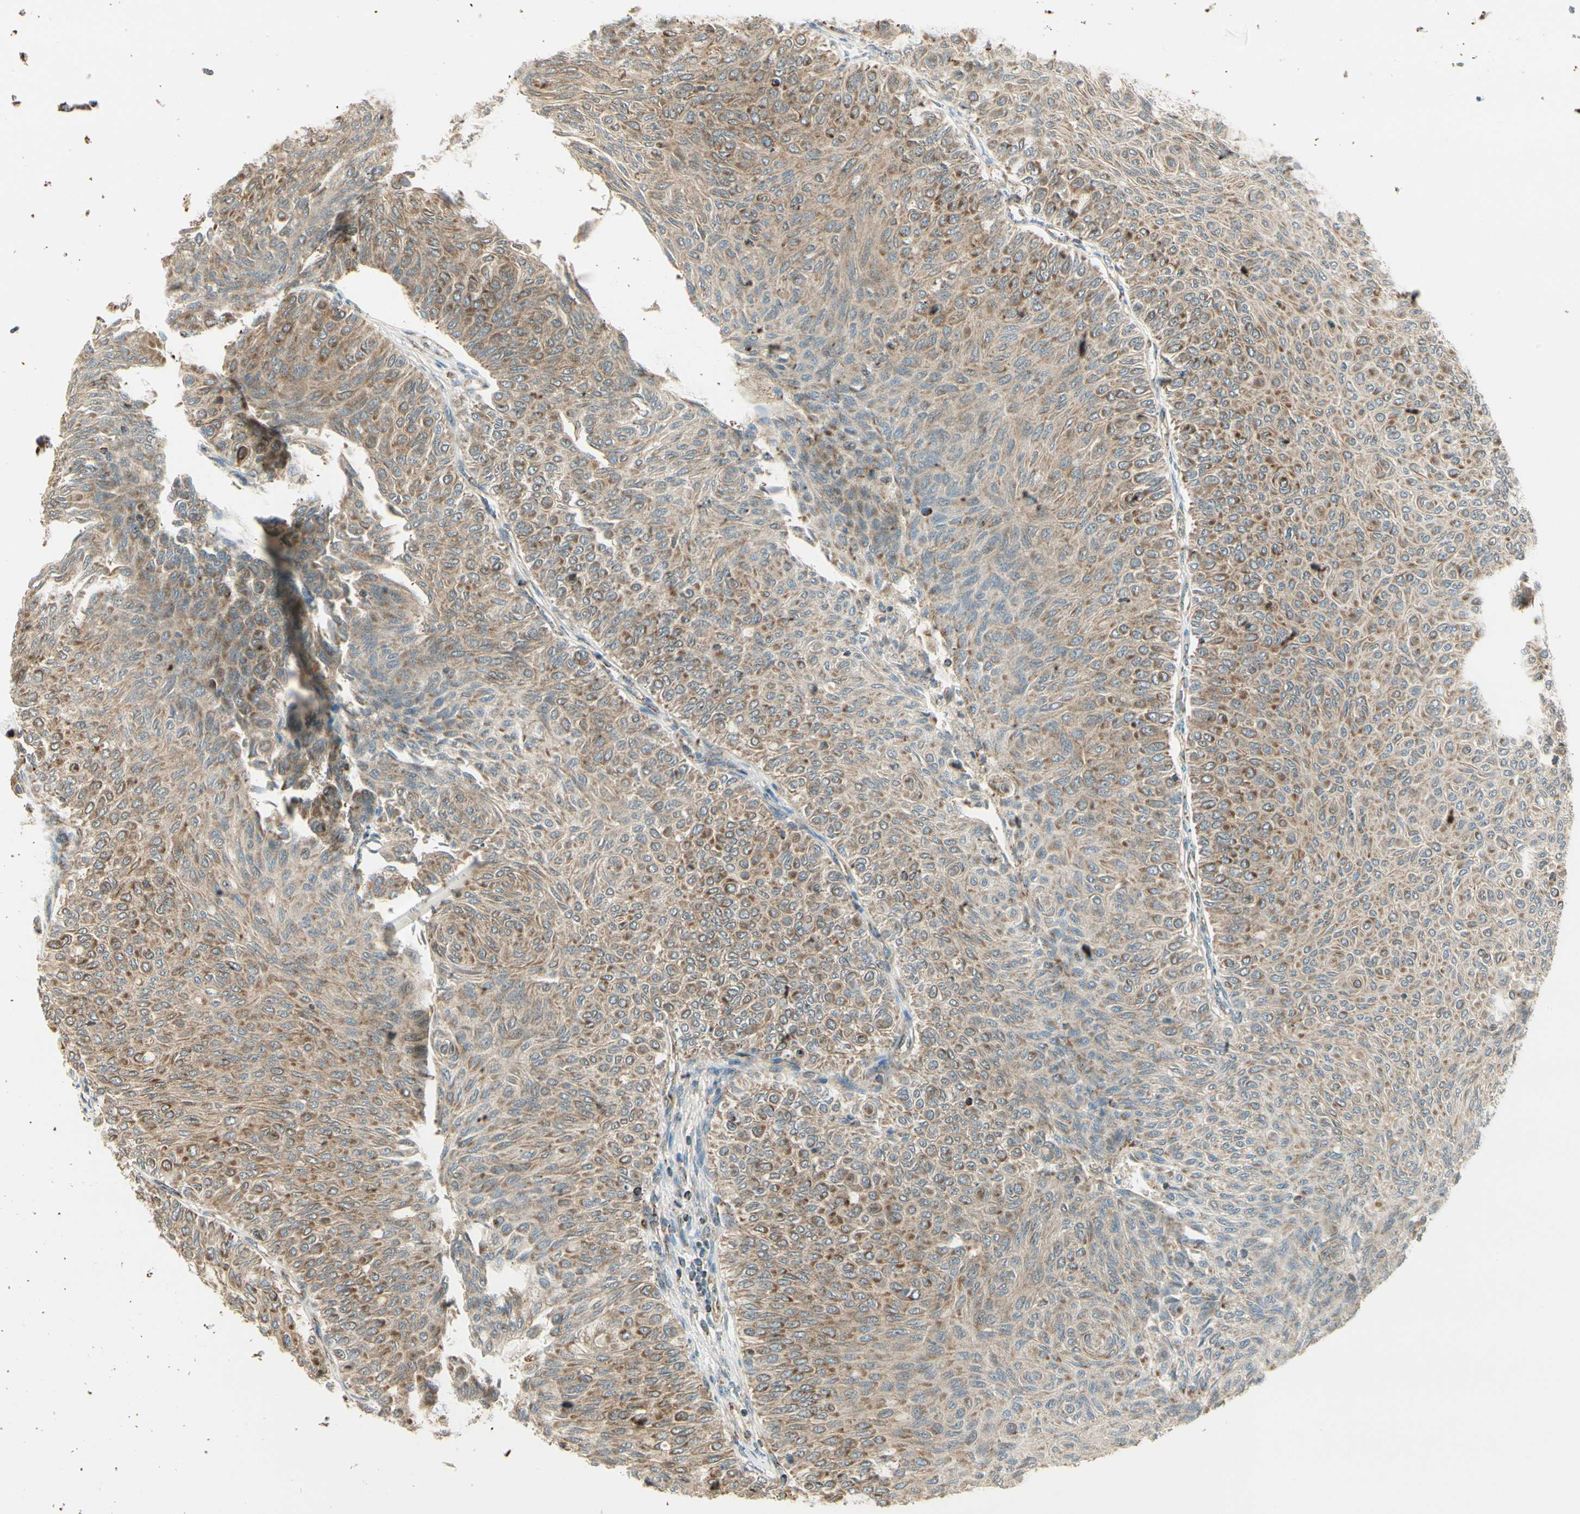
{"staining": {"intensity": "moderate", "quantity": "25%-75%", "location": "cytoplasmic/membranous"}, "tissue": "urothelial cancer", "cell_type": "Tumor cells", "image_type": "cancer", "snomed": [{"axis": "morphology", "description": "Urothelial carcinoma, Low grade"}, {"axis": "topography", "description": "Urinary bladder"}], "caption": "IHC staining of urothelial cancer, which displays medium levels of moderate cytoplasmic/membranous expression in about 25%-75% of tumor cells indicating moderate cytoplasmic/membranous protein staining. The staining was performed using DAB (brown) for protein detection and nuclei were counterstained in hematoxylin (blue).", "gene": "EPHB3", "patient": {"sex": "male", "age": 78}}